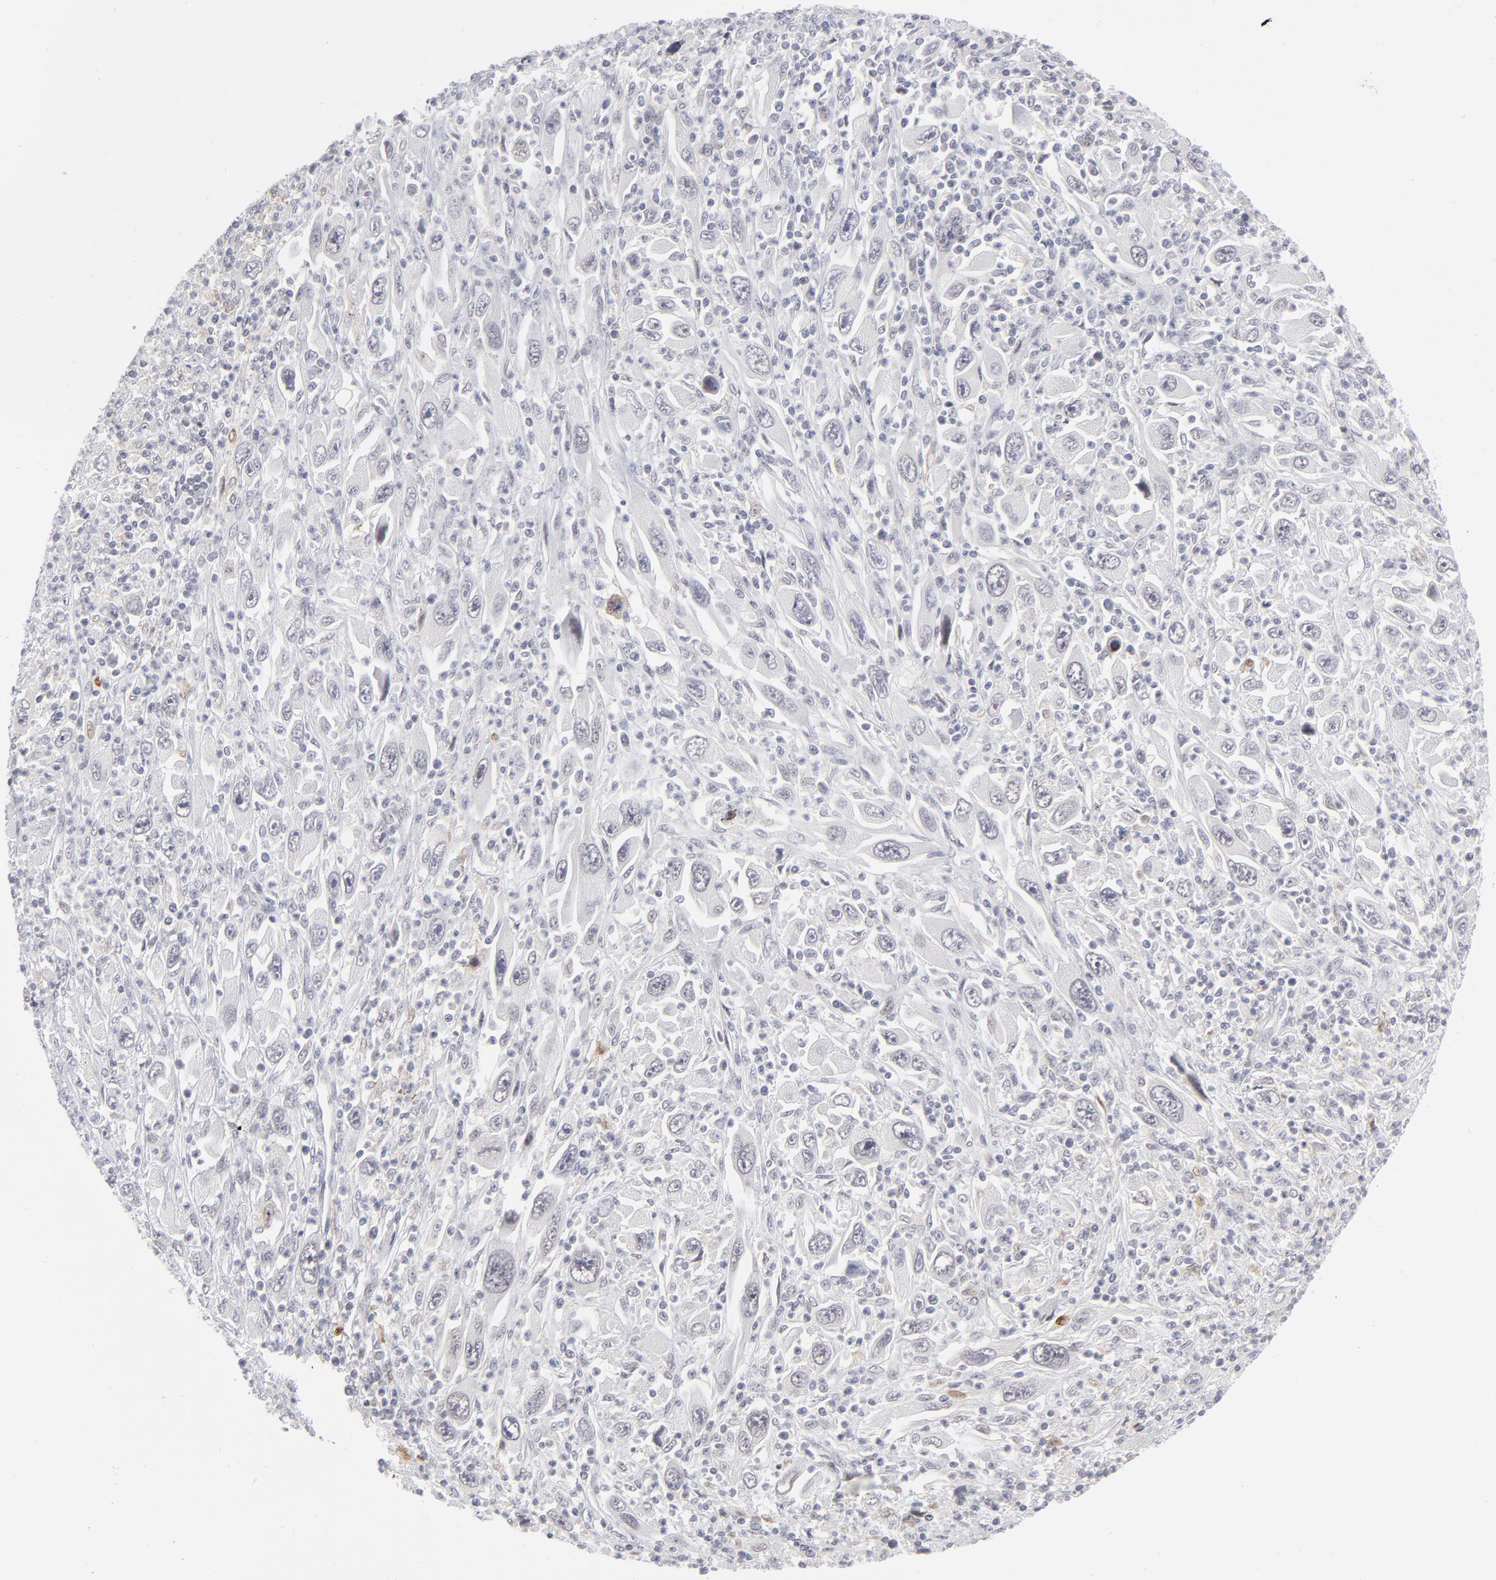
{"staining": {"intensity": "negative", "quantity": "none", "location": "none"}, "tissue": "melanoma", "cell_type": "Tumor cells", "image_type": "cancer", "snomed": [{"axis": "morphology", "description": "Malignant melanoma, Metastatic site"}, {"axis": "topography", "description": "Skin"}], "caption": "This is an IHC micrograph of human melanoma. There is no staining in tumor cells.", "gene": "CCR2", "patient": {"sex": "female", "age": 56}}